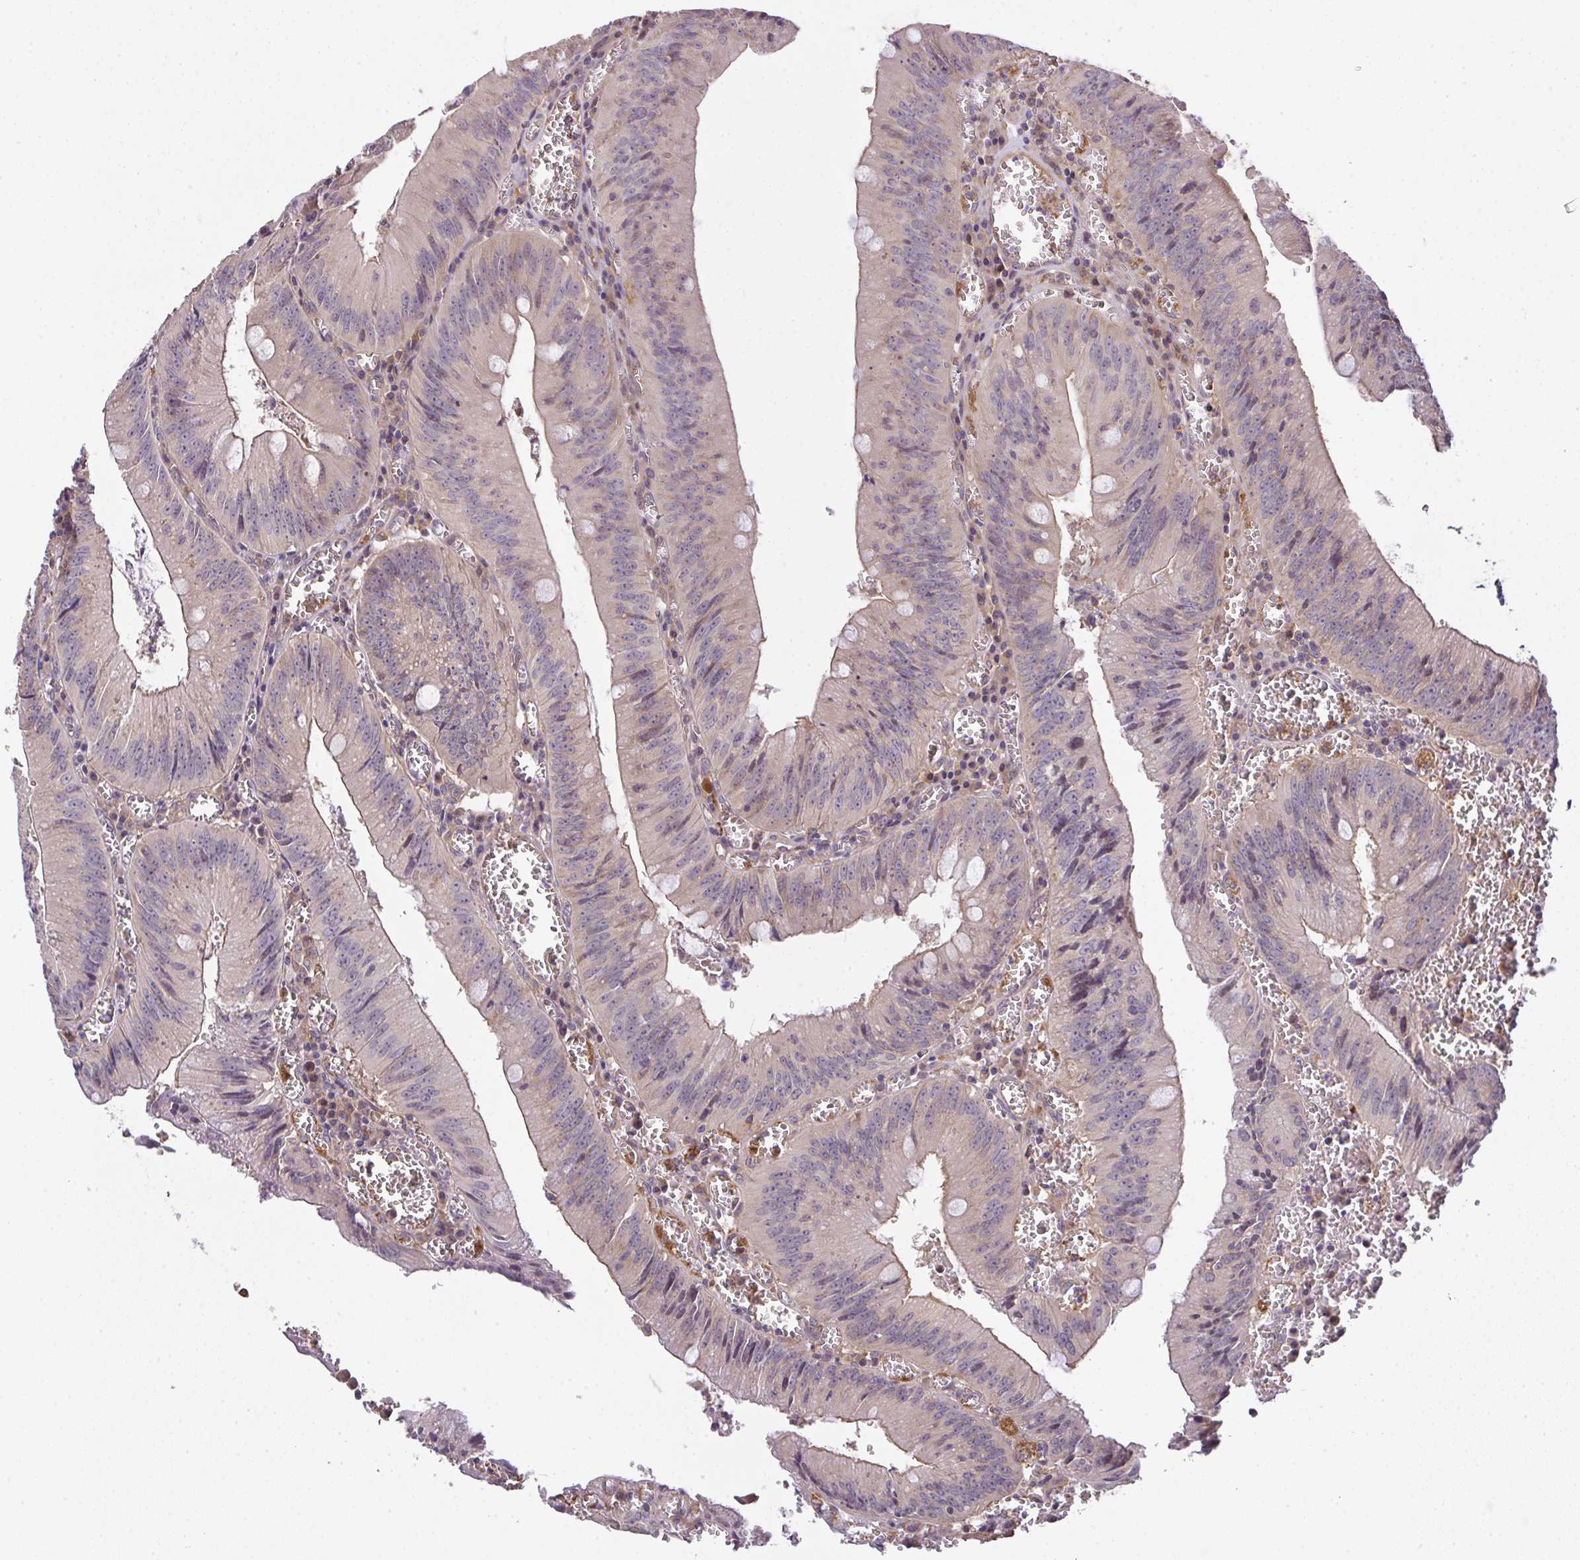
{"staining": {"intensity": "weak", "quantity": "<25%", "location": "cytoplasmic/membranous,nuclear"}, "tissue": "colorectal cancer", "cell_type": "Tumor cells", "image_type": "cancer", "snomed": [{"axis": "morphology", "description": "Adenocarcinoma, NOS"}, {"axis": "topography", "description": "Rectum"}], "caption": "A photomicrograph of human colorectal cancer (adenocarcinoma) is negative for staining in tumor cells. (Stains: DAB immunohistochemistry with hematoxylin counter stain, Microscopy: brightfield microscopy at high magnification).", "gene": "EEF1AKMT1", "patient": {"sex": "female", "age": 81}}